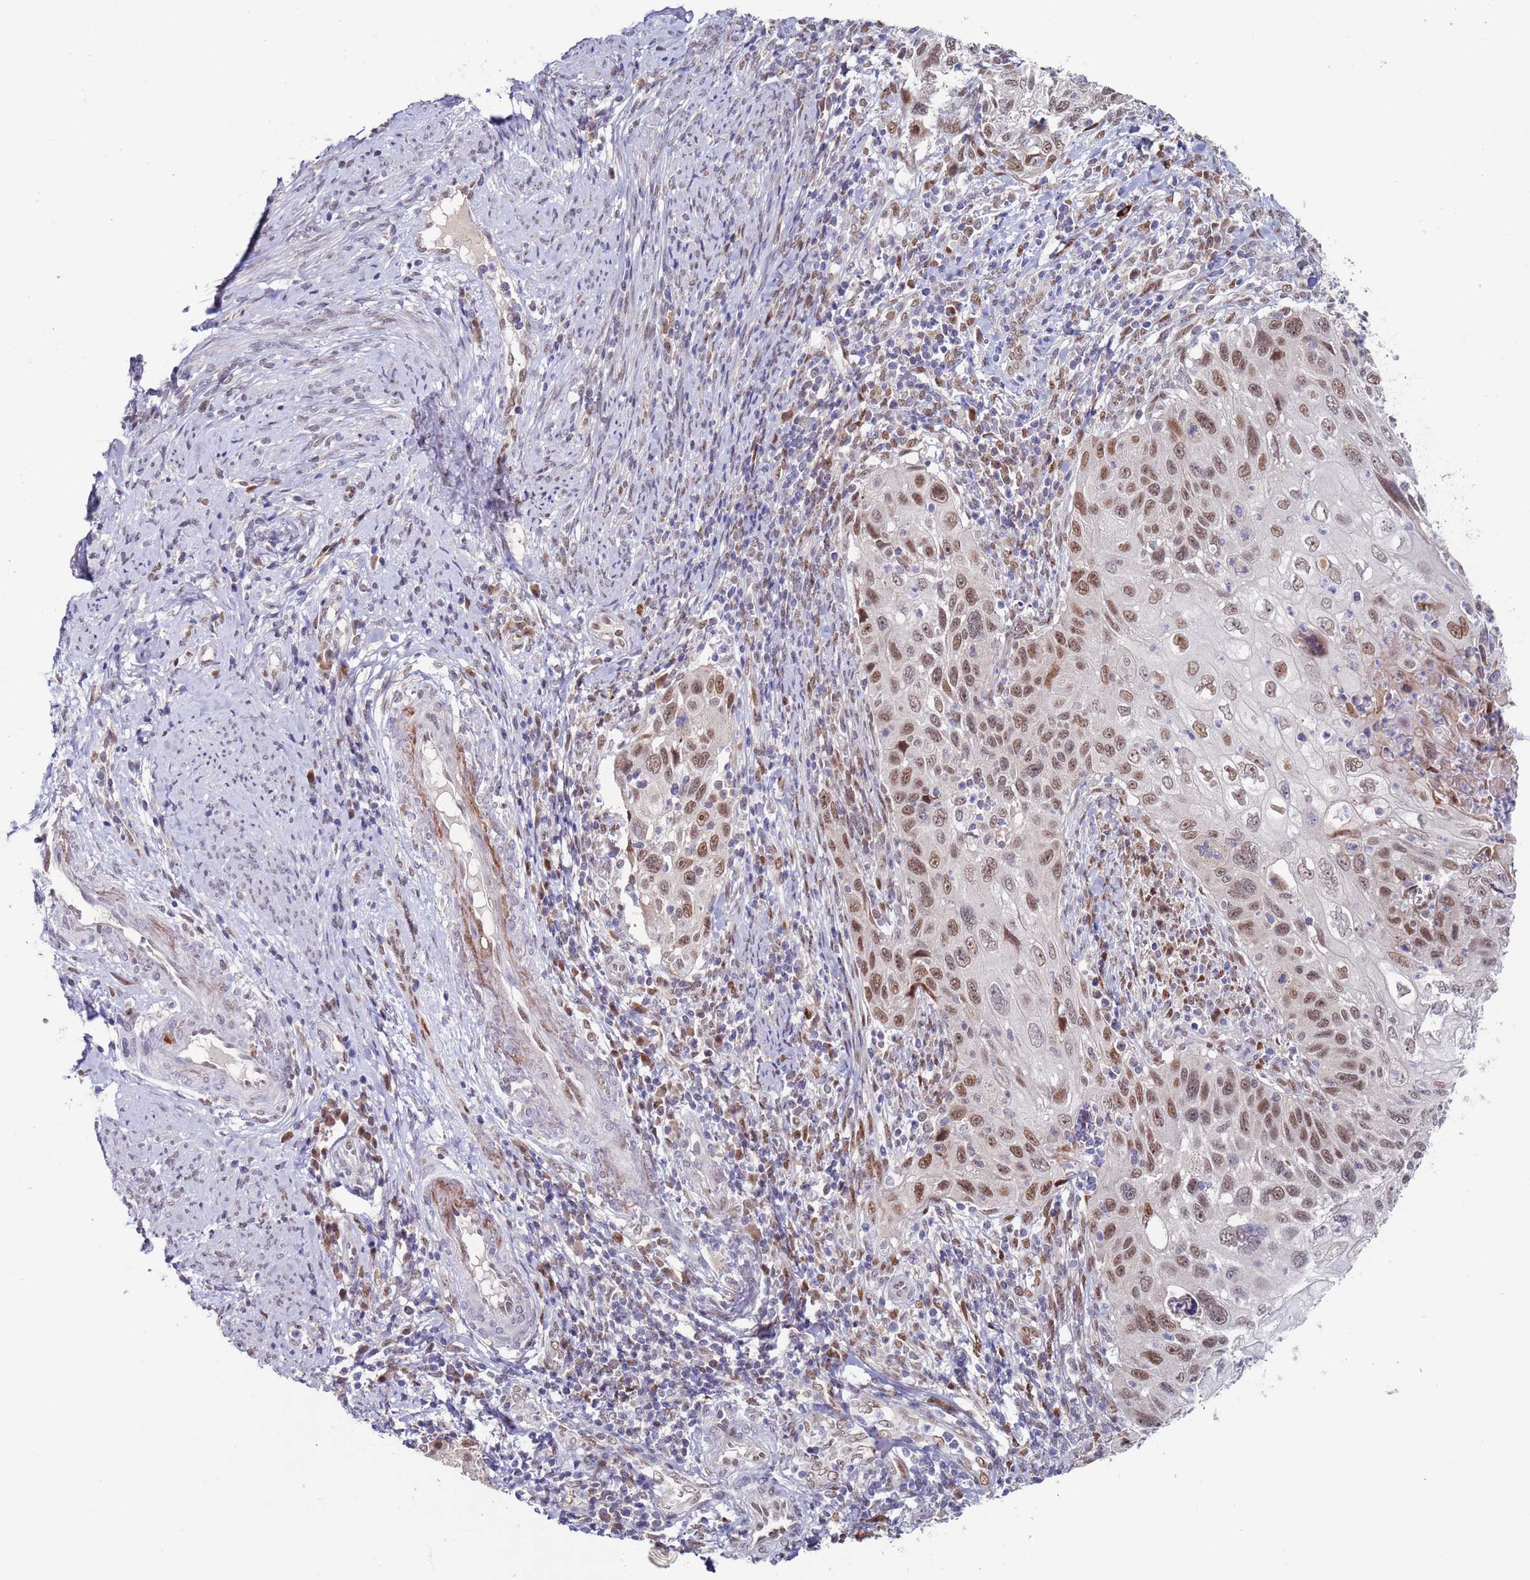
{"staining": {"intensity": "moderate", "quantity": ">75%", "location": "nuclear"}, "tissue": "cervical cancer", "cell_type": "Tumor cells", "image_type": "cancer", "snomed": [{"axis": "morphology", "description": "Squamous cell carcinoma, NOS"}, {"axis": "topography", "description": "Cervix"}], "caption": "This histopathology image exhibits cervical cancer (squamous cell carcinoma) stained with immunohistochemistry to label a protein in brown. The nuclear of tumor cells show moderate positivity for the protein. Nuclei are counter-stained blue.", "gene": "FBXO27", "patient": {"sex": "female", "age": 70}}